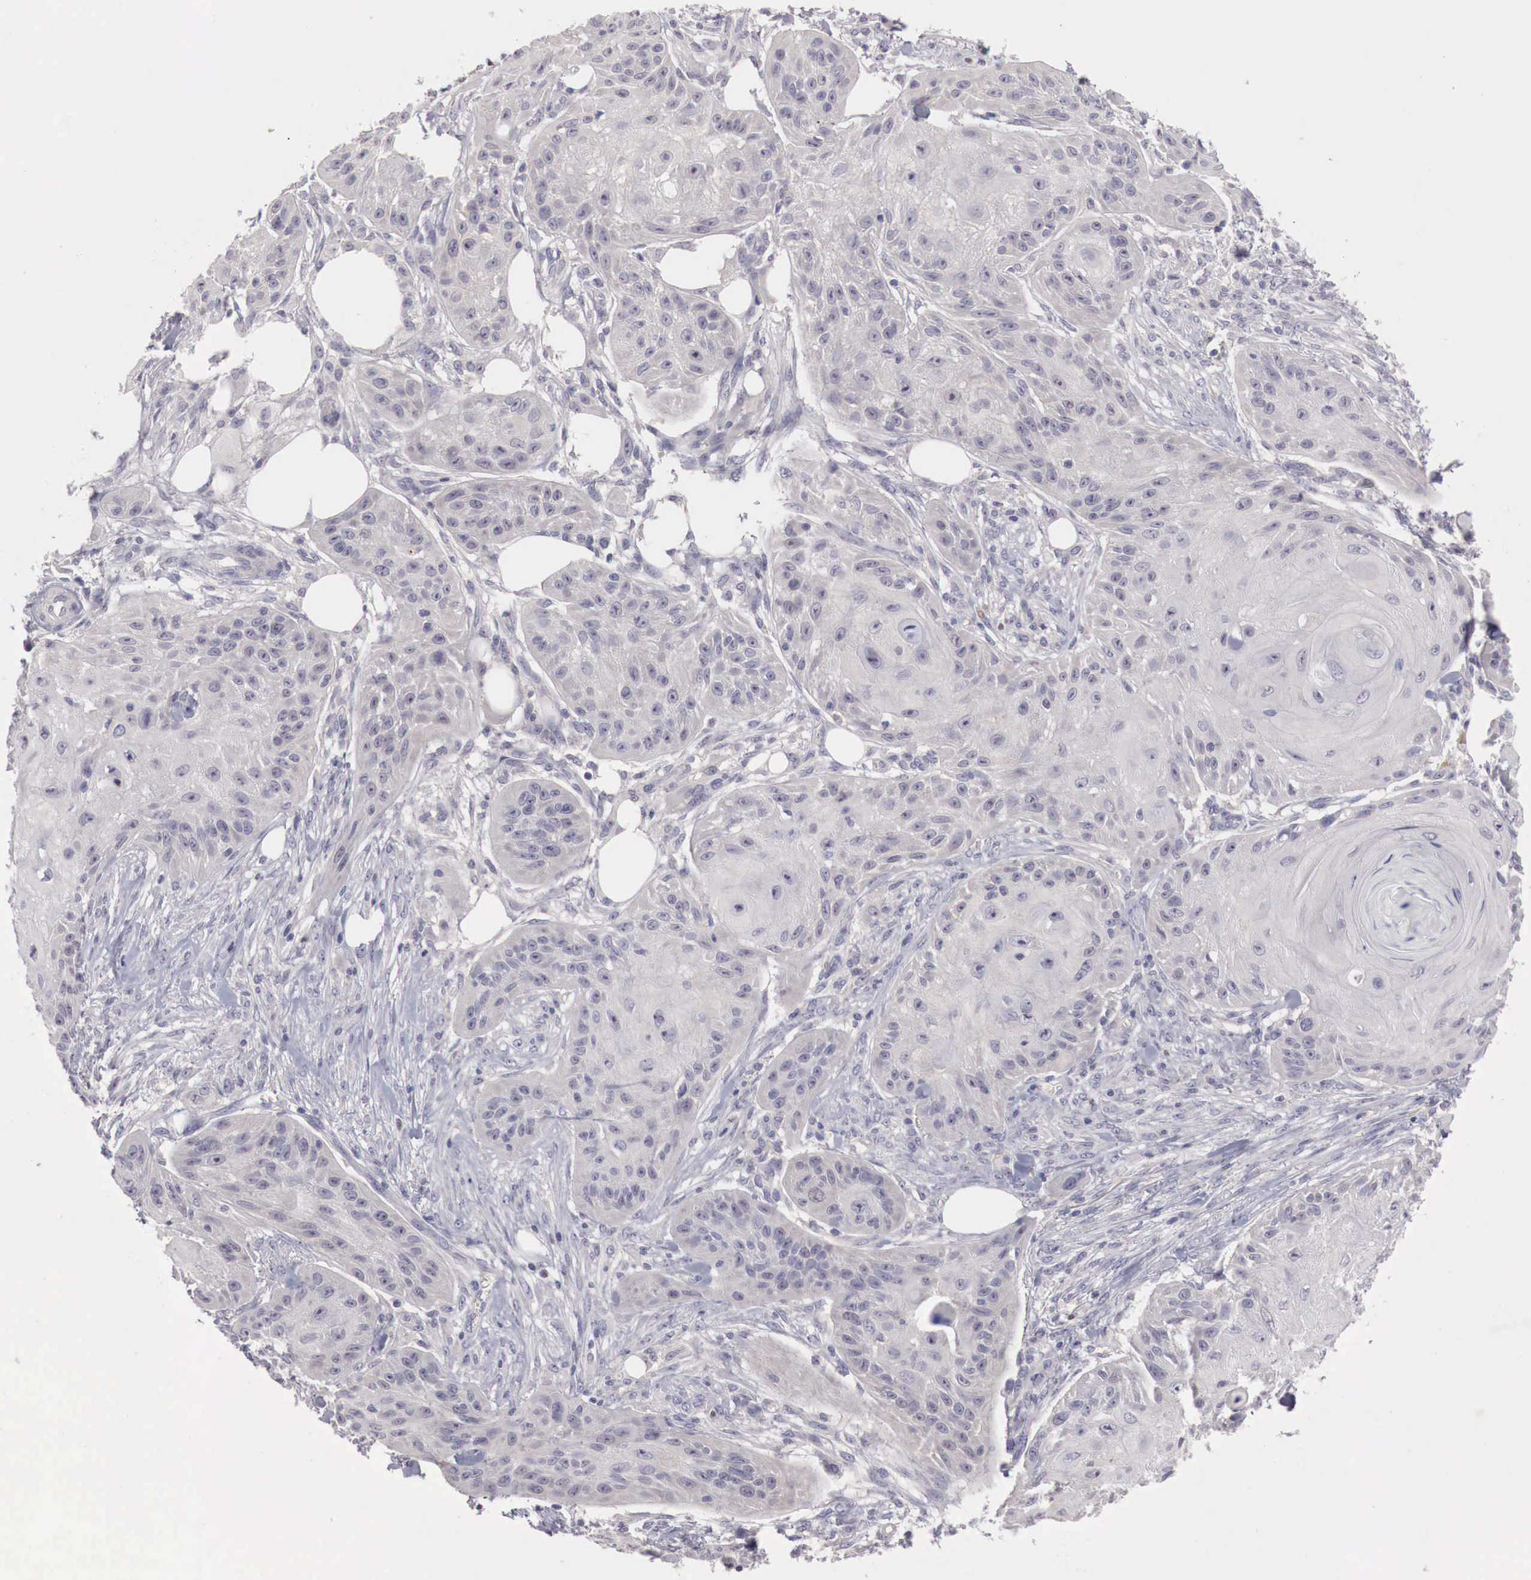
{"staining": {"intensity": "negative", "quantity": "none", "location": "none"}, "tissue": "skin cancer", "cell_type": "Tumor cells", "image_type": "cancer", "snomed": [{"axis": "morphology", "description": "Squamous cell carcinoma, NOS"}, {"axis": "topography", "description": "Skin"}], "caption": "Squamous cell carcinoma (skin) was stained to show a protein in brown. There is no significant staining in tumor cells.", "gene": "GATA1", "patient": {"sex": "female", "age": 88}}